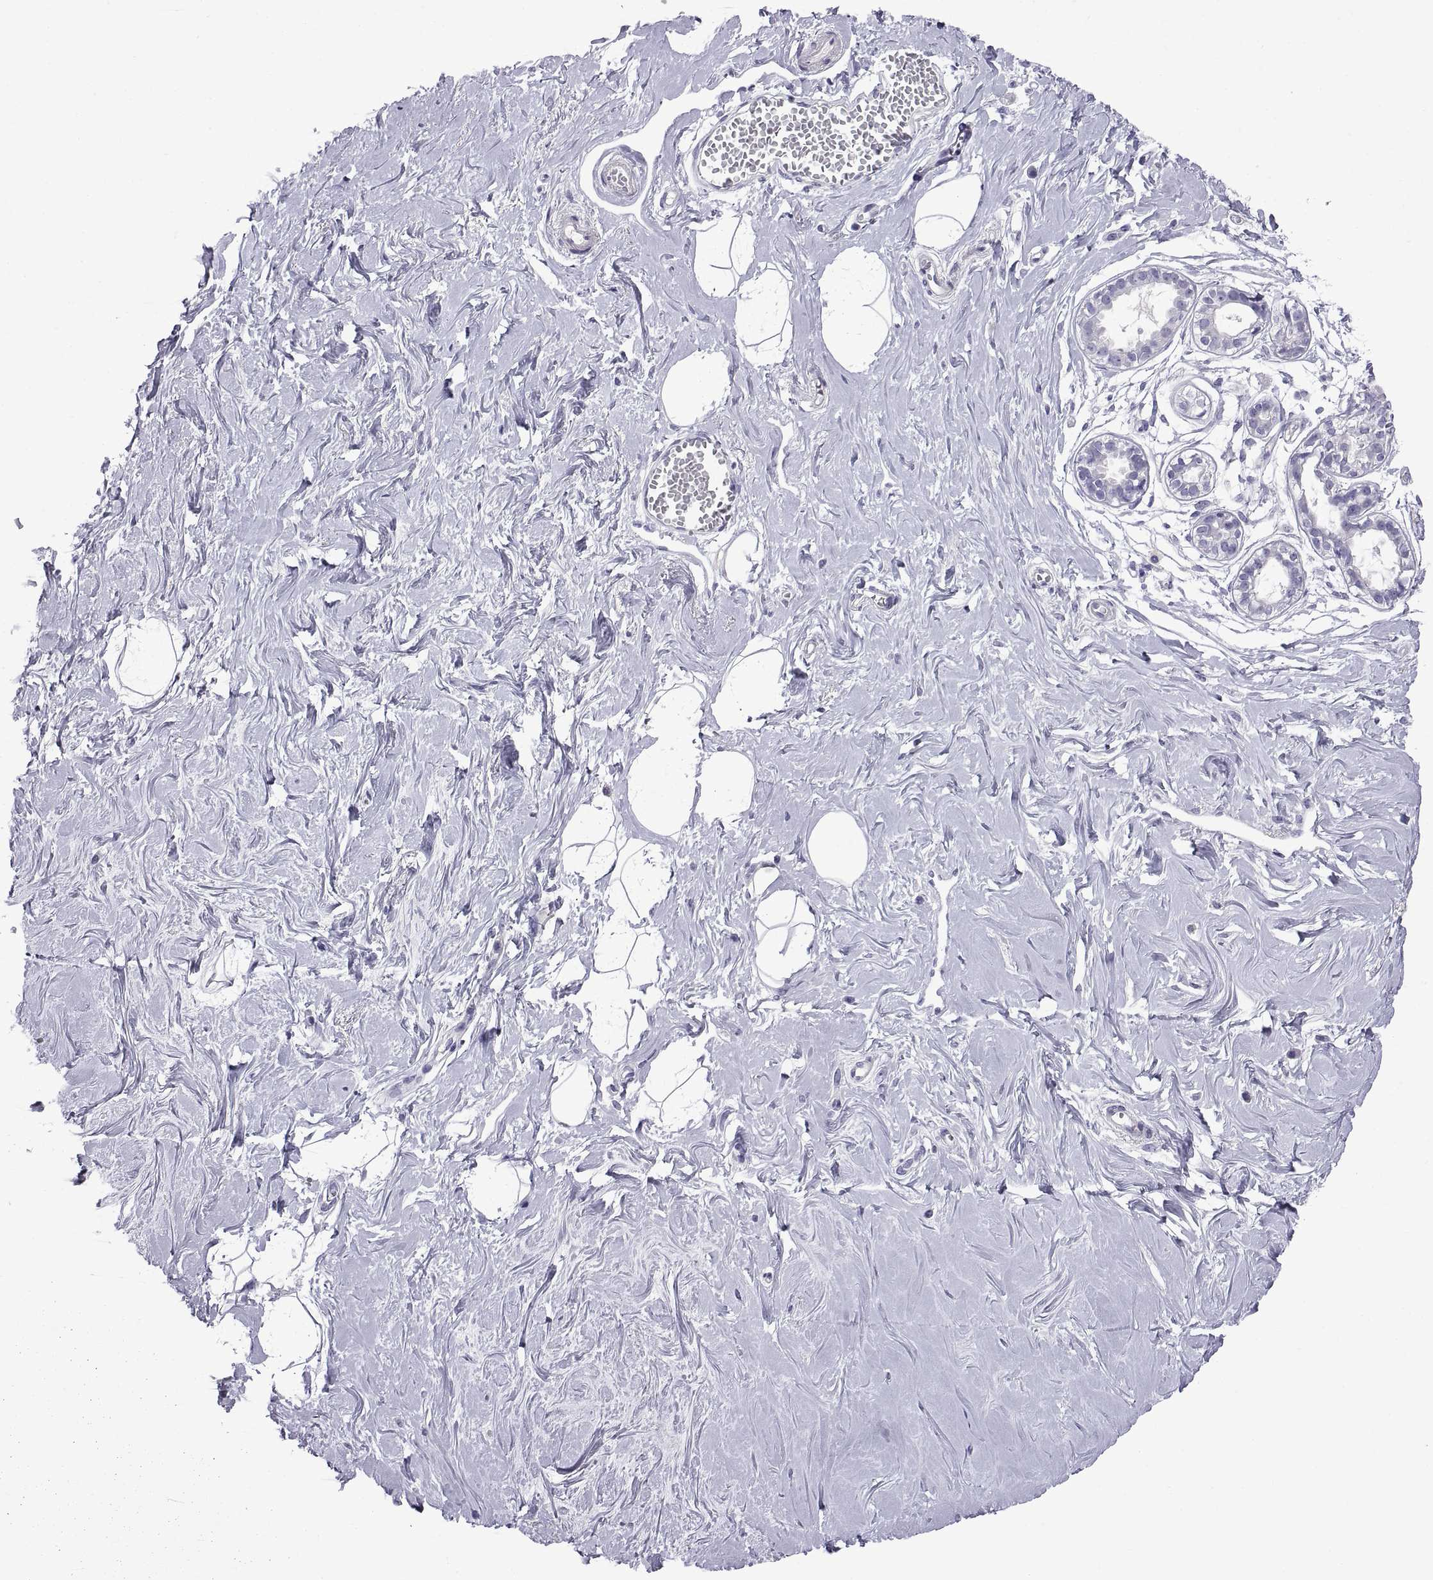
{"staining": {"intensity": "negative", "quantity": "none", "location": "none"}, "tissue": "breast", "cell_type": "Adipocytes", "image_type": "normal", "snomed": [{"axis": "morphology", "description": "Normal tissue, NOS"}, {"axis": "topography", "description": "Breast"}], "caption": "Immunohistochemistry (IHC) of normal breast reveals no expression in adipocytes. Nuclei are stained in blue.", "gene": "SPDYE10", "patient": {"sex": "female", "age": 49}}